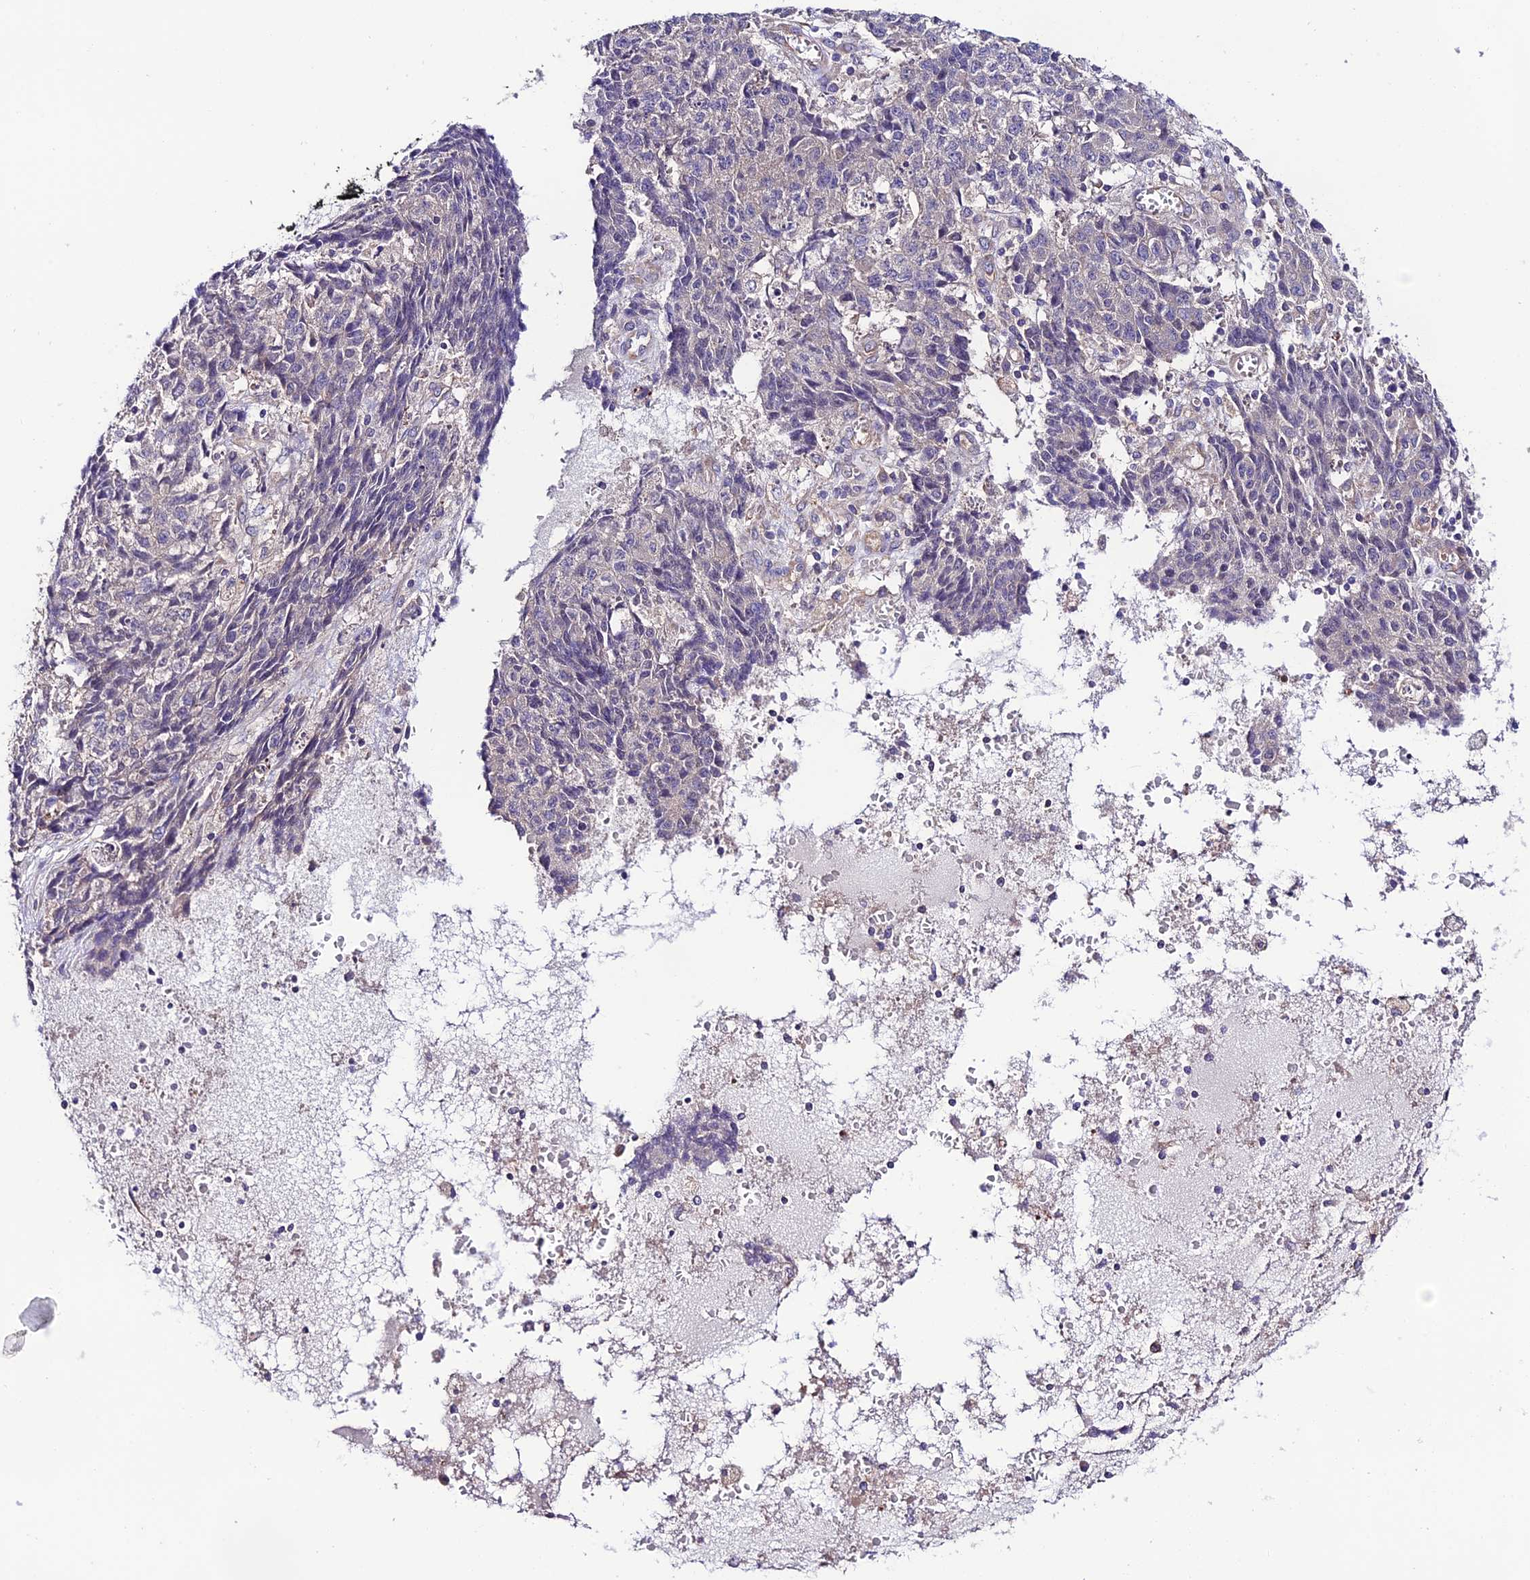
{"staining": {"intensity": "negative", "quantity": "none", "location": "none"}, "tissue": "ovarian cancer", "cell_type": "Tumor cells", "image_type": "cancer", "snomed": [{"axis": "morphology", "description": "Carcinoma, endometroid"}, {"axis": "topography", "description": "Ovary"}], "caption": "DAB (3,3'-diaminobenzidine) immunohistochemical staining of human endometroid carcinoma (ovarian) displays no significant expression in tumor cells.", "gene": "BRME1", "patient": {"sex": "female", "age": 42}}